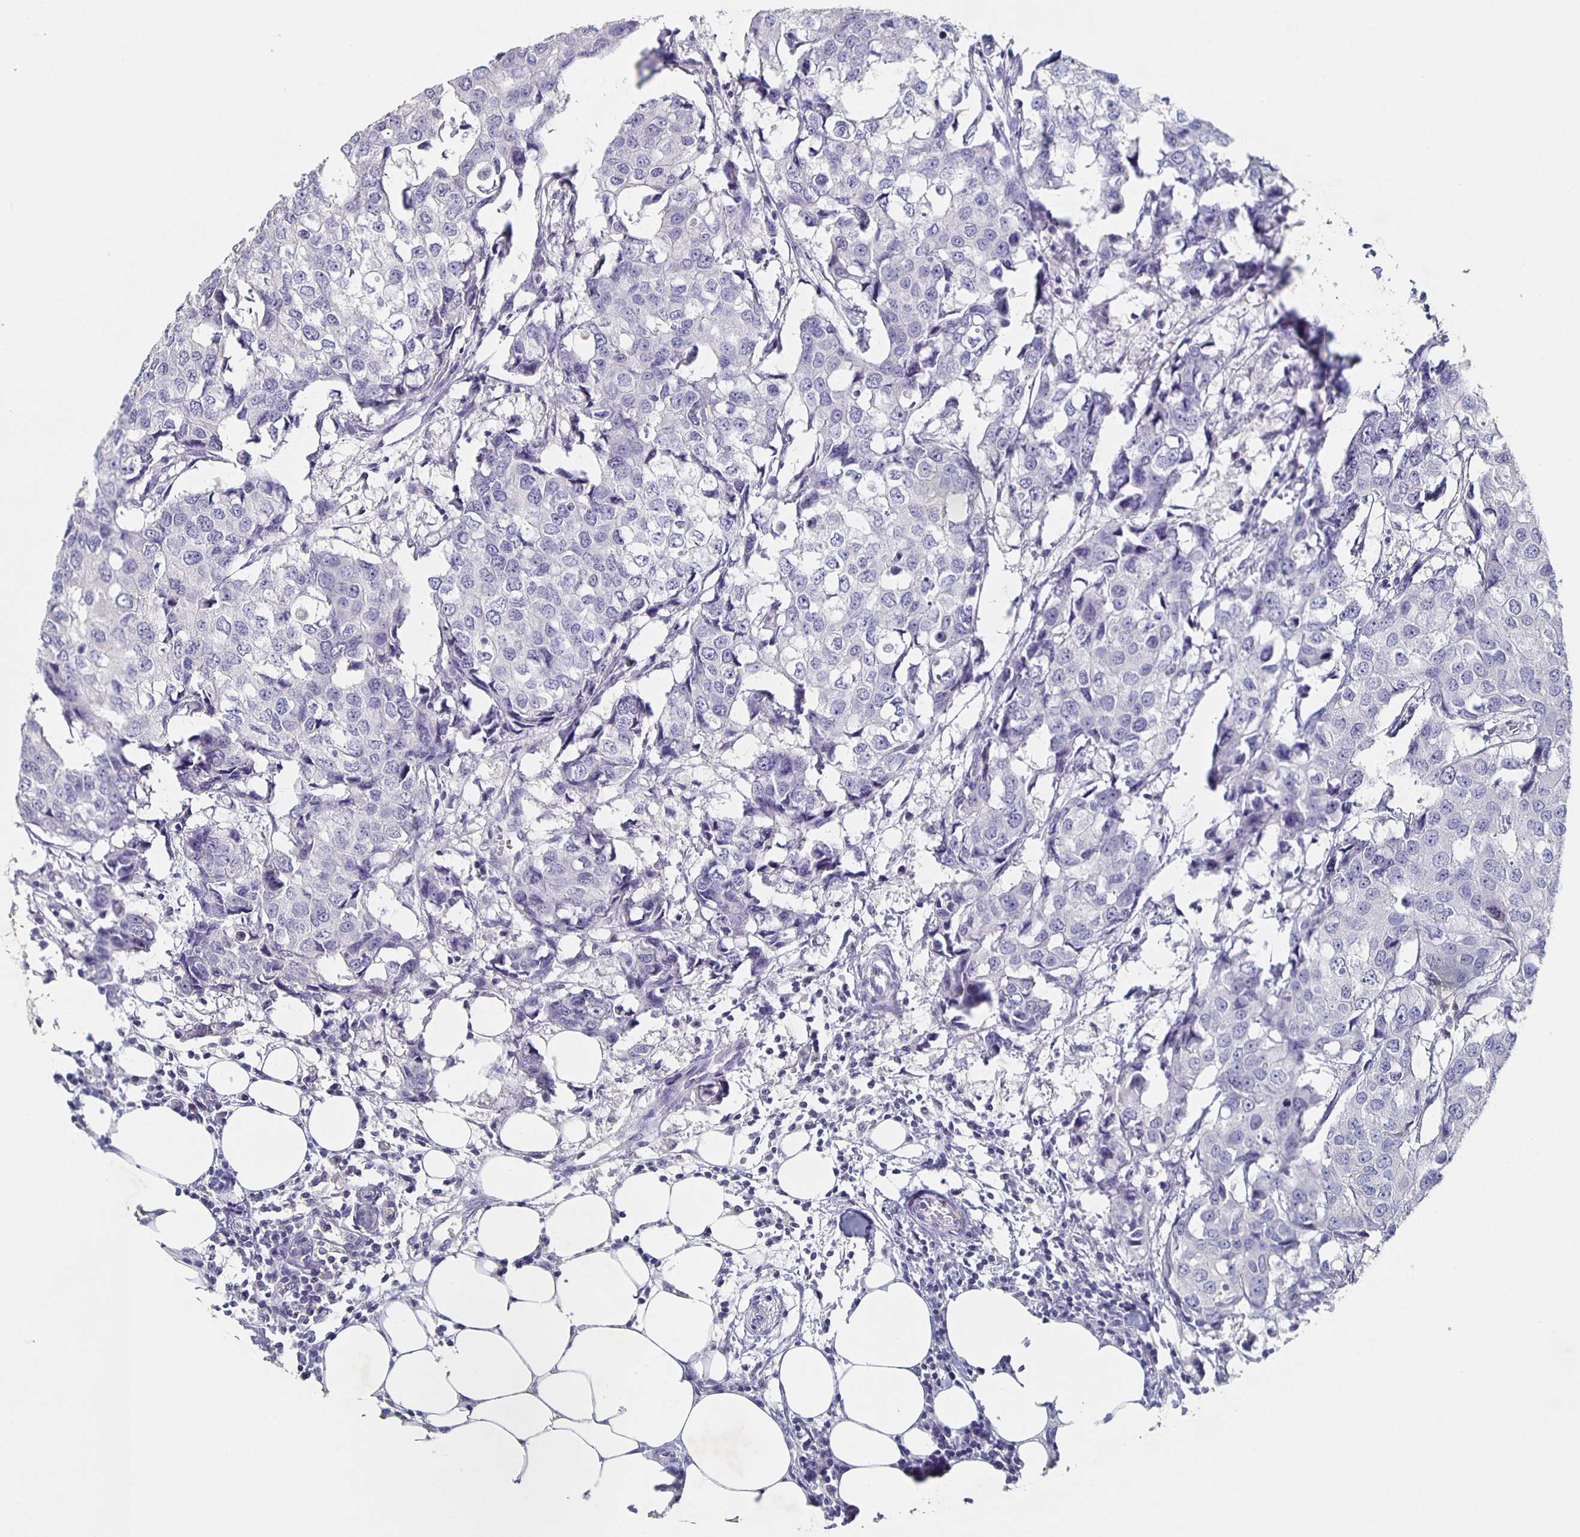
{"staining": {"intensity": "negative", "quantity": "none", "location": "none"}, "tissue": "breast cancer", "cell_type": "Tumor cells", "image_type": "cancer", "snomed": [{"axis": "morphology", "description": "Duct carcinoma"}, {"axis": "topography", "description": "Breast"}], "caption": "This is an immunohistochemistry photomicrograph of breast cancer. There is no positivity in tumor cells.", "gene": "CACNA2D2", "patient": {"sex": "female", "age": 27}}